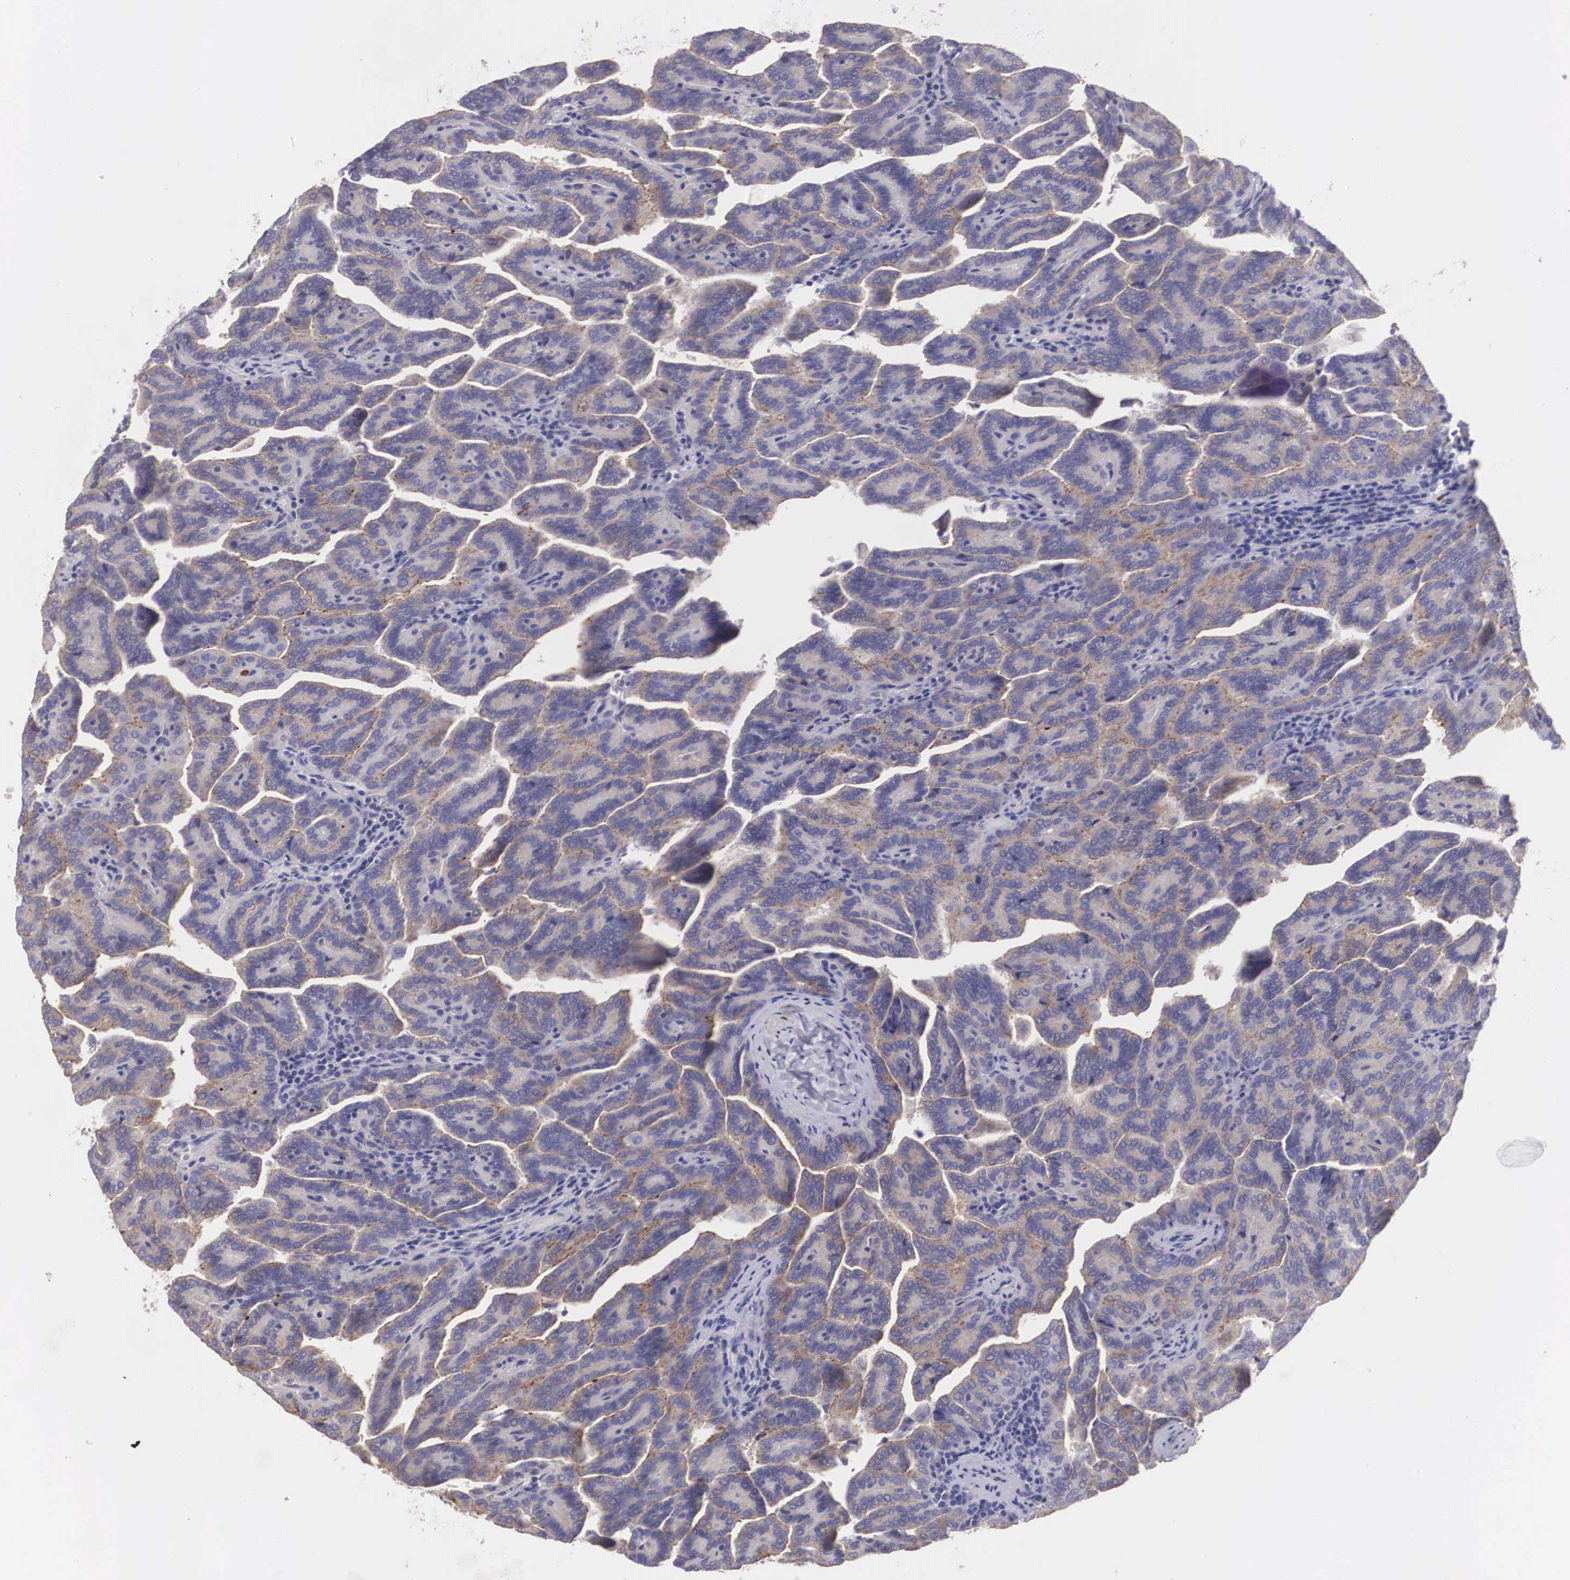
{"staining": {"intensity": "weak", "quantity": "25%-75%", "location": "cytoplasmic/membranous"}, "tissue": "renal cancer", "cell_type": "Tumor cells", "image_type": "cancer", "snomed": [{"axis": "morphology", "description": "Adenocarcinoma, NOS"}, {"axis": "topography", "description": "Kidney"}], "caption": "An immunohistochemistry (IHC) micrograph of tumor tissue is shown. Protein staining in brown highlights weak cytoplasmic/membranous positivity in renal adenocarcinoma within tumor cells.", "gene": "CLU", "patient": {"sex": "male", "age": 61}}